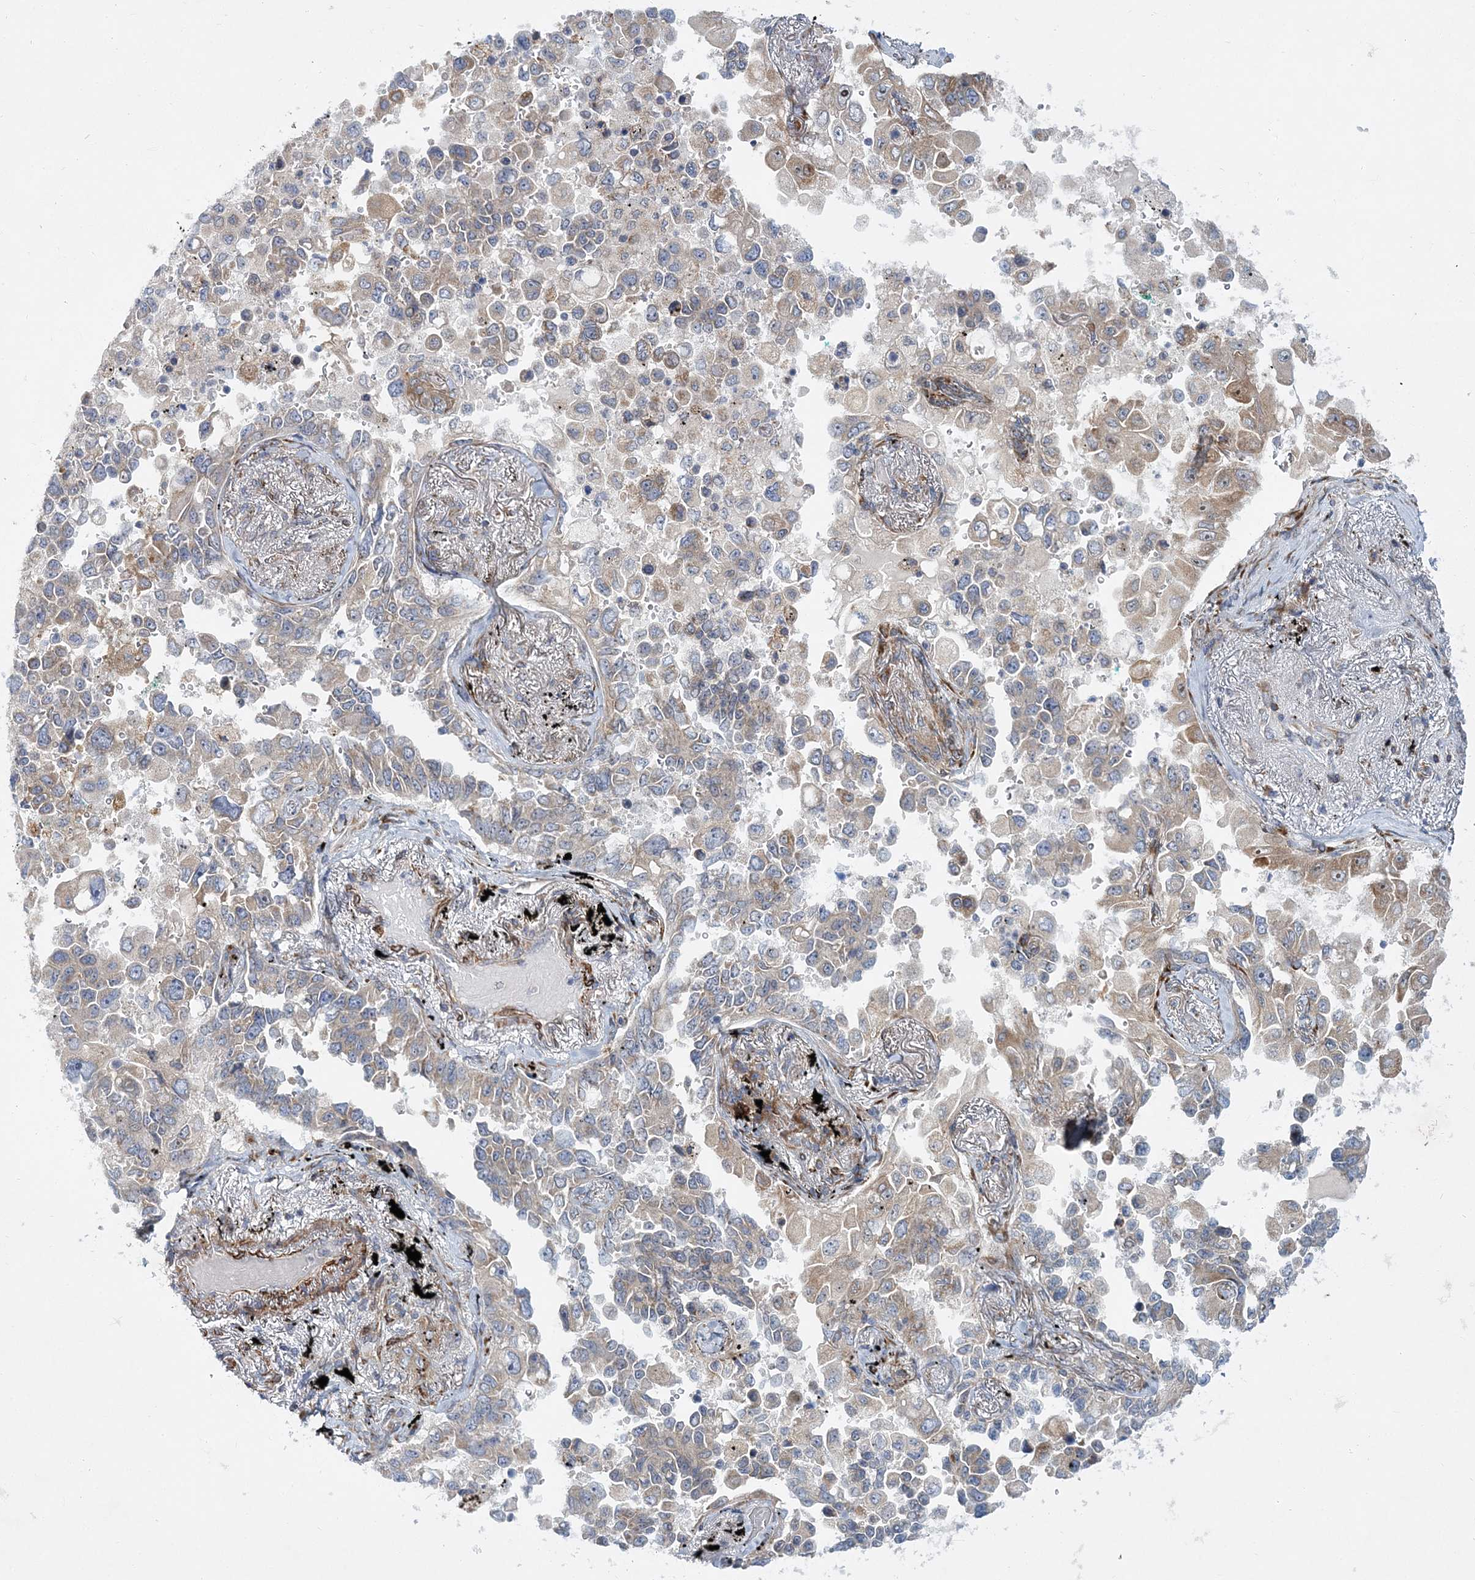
{"staining": {"intensity": "weak", "quantity": "<25%", "location": "cytoplasmic/membranous"}, "tissue": "lung cancer", "cell_type": "Tumor cells", "image_type": "cancer", "snomed": [{"axis": "morphology", "description": "Adenocarcinoma, NOS"}, {"axis": "topography", "description": "Lung"}], "caption": "High power microscopy photomicrograph of an immunohistochemistry (IHC) micrograph of lung adenocarcinoma, revealing no significant expression in tumor cells.", "gene": "NBAS", "patient": {"sex": "female", "age": 67}}